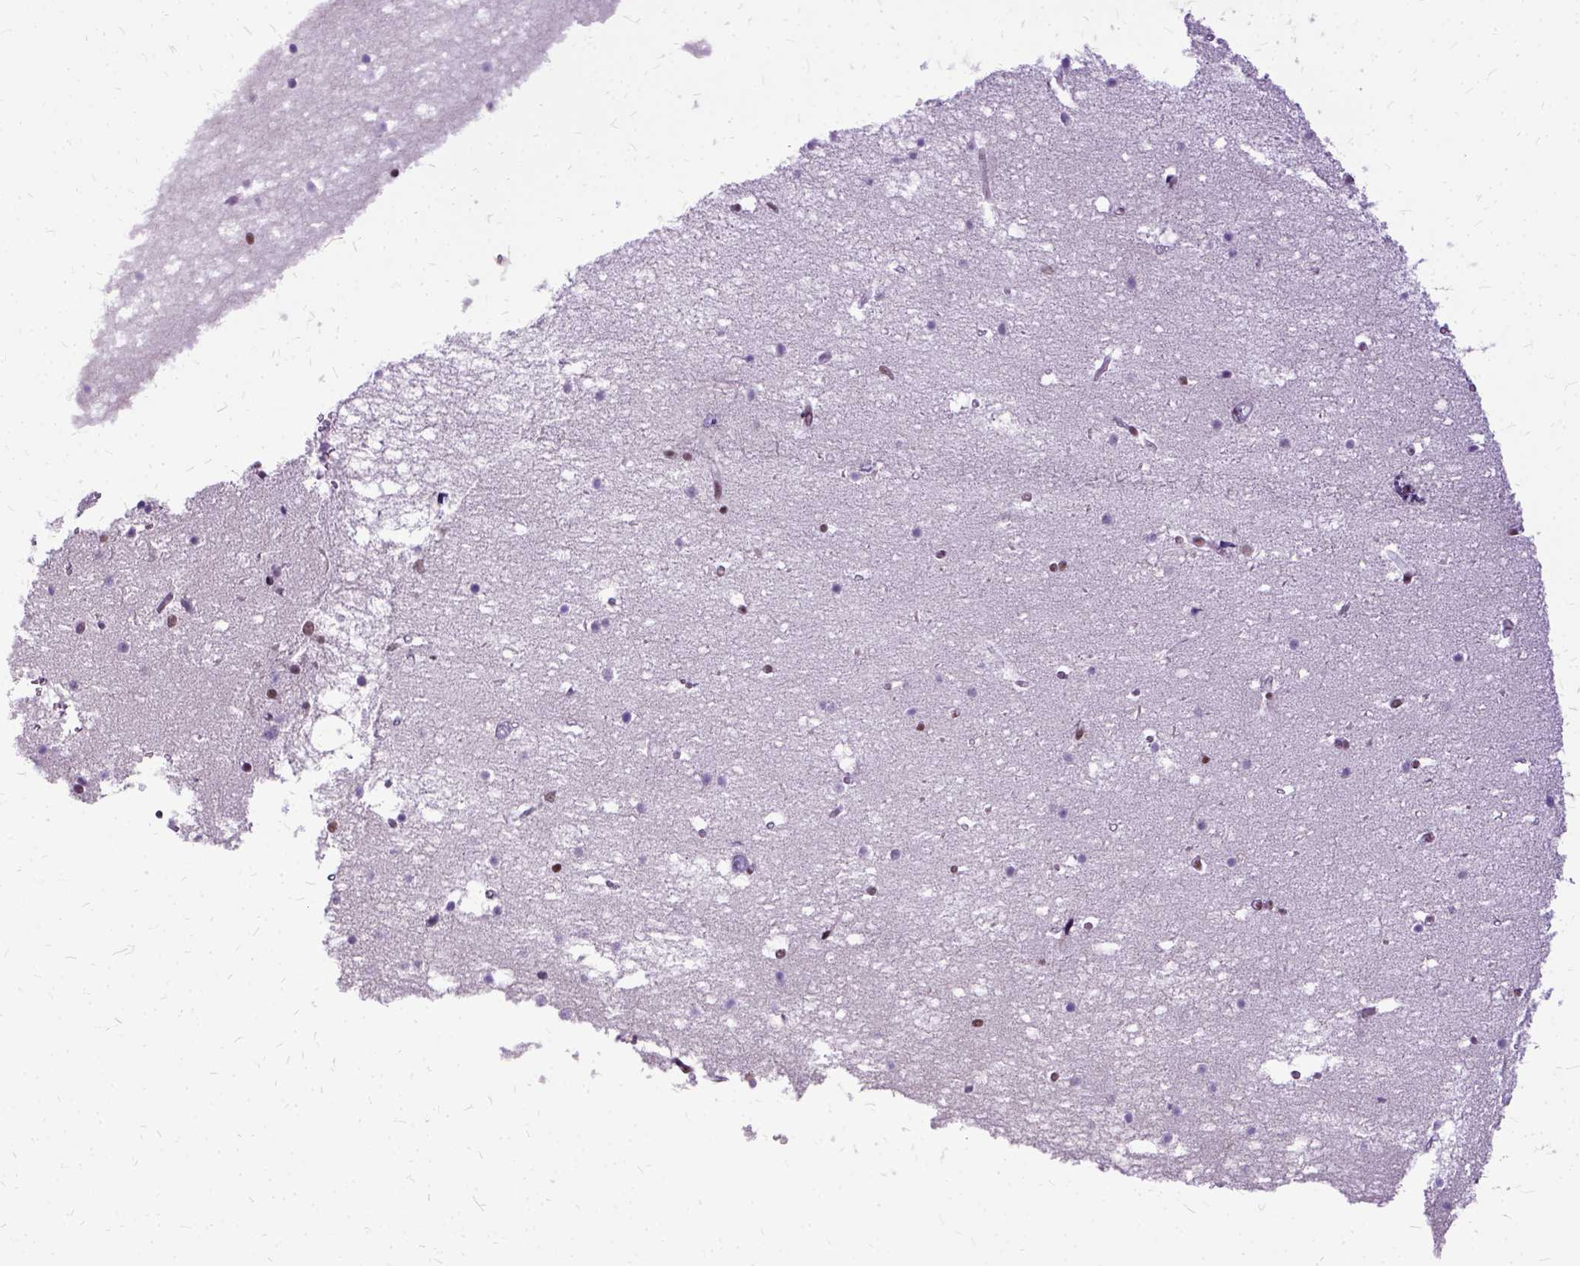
{"staining": {"intensity": "weak", "quantity": ">75%", "location": "nuclear"}, "tissue": "cerebellum", "cell_type": "Cells in granular layer", "image_type": "normal", "snomed": [{"axis": "morphology", "description": "Normal tissue, NOS"}, {"axis": "topography", "description": "Cerebellum"}], "caption": "Immunohistochemistry micrograph of unremarkable cerebellum: human cerebellum stained using IHC demonstrates low levels of weak protein expression localized specifically in the nuclear of cells in granular layer, appearing as a nuclear brown color.", "gene": "SETD1A", "patient": {"sex": "male", "age": 70}}